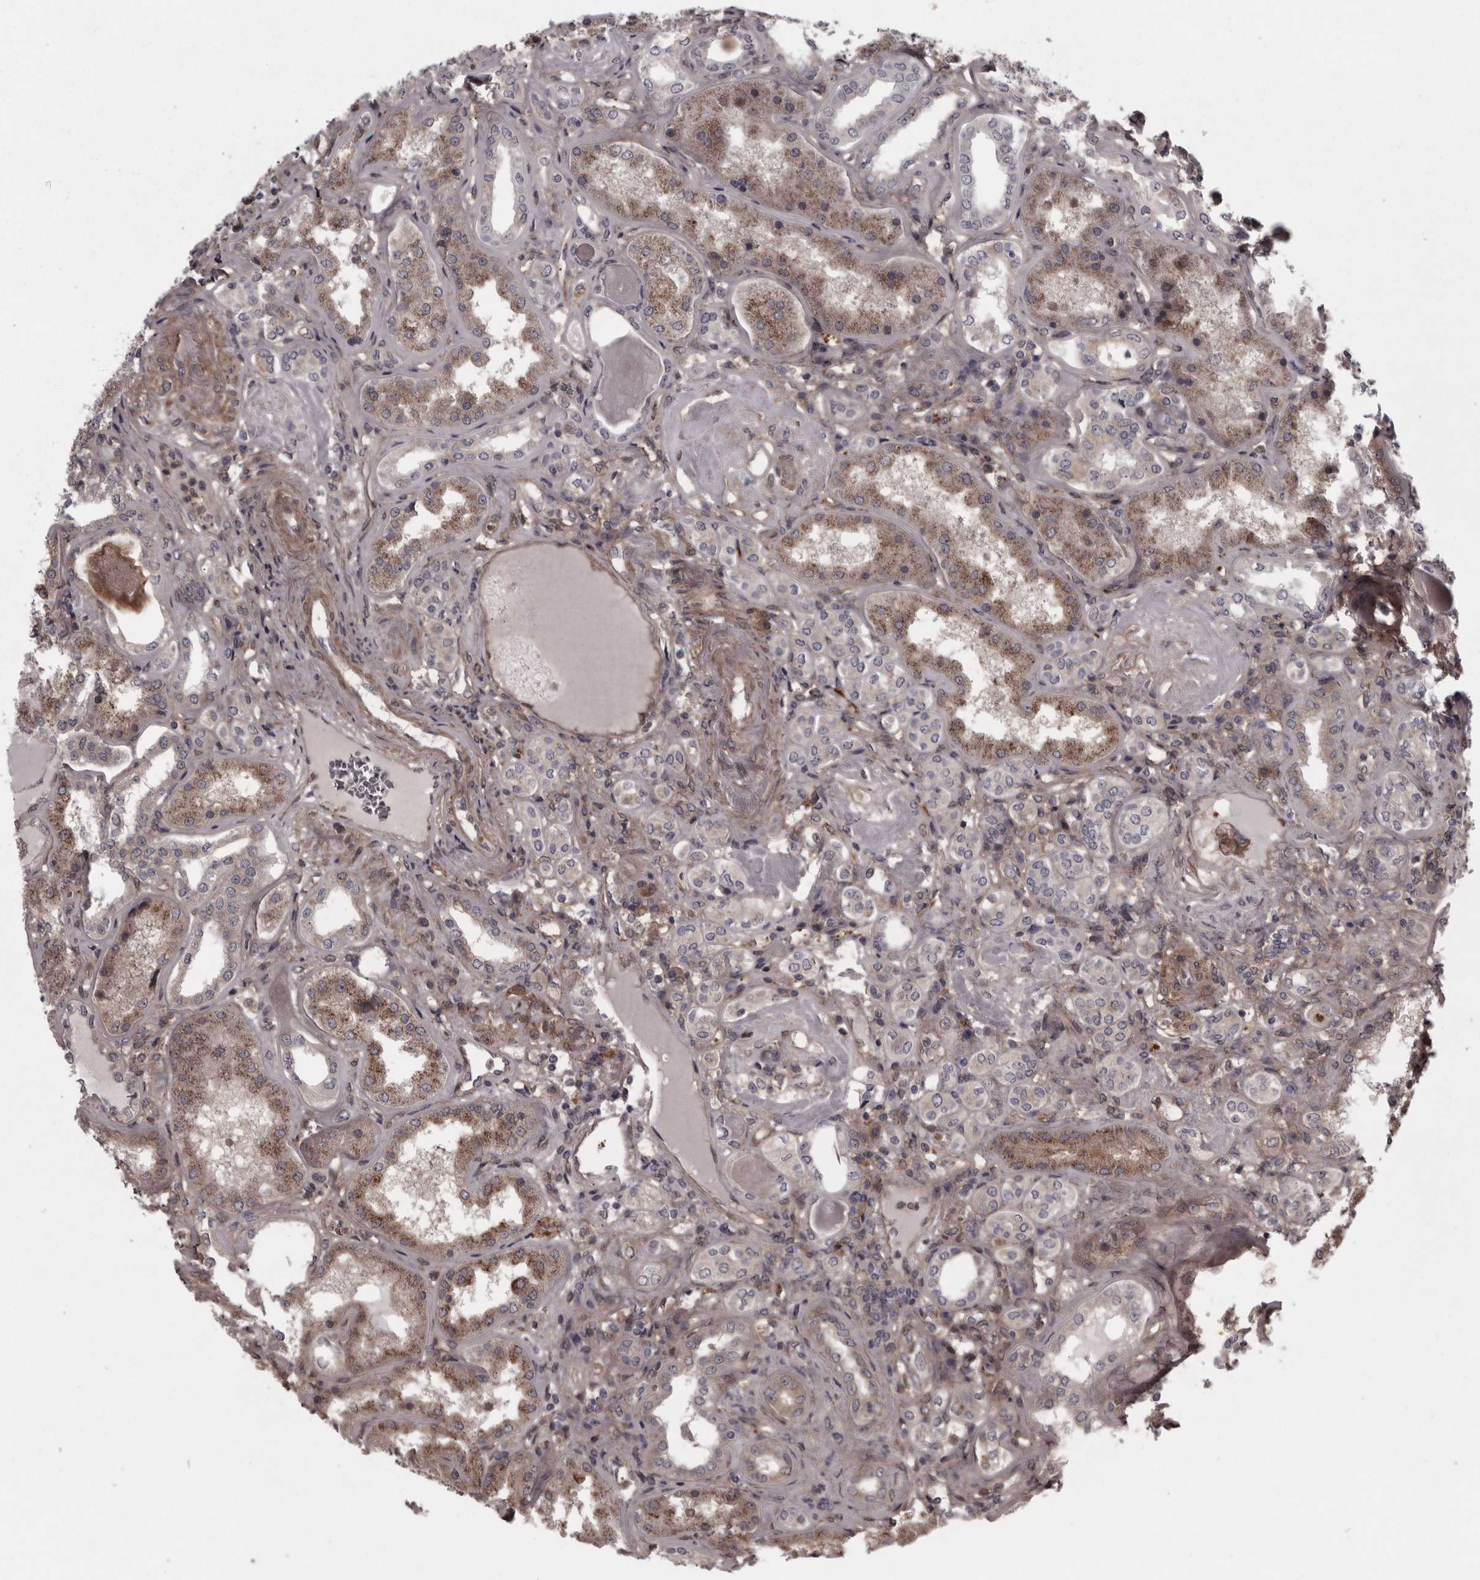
{"staining": {"intensity": "moderate", "quantity": ">75%", "location": "cytoplasmic/membranous"}, "tissue": "kidney", "cell_type": "Cells in glomeruli", "image_type": "normal", "snomed": [{"axis": "morphology", "description": "Normal tissue, NOS"}, {"axis": "topography", "description": "Kidney"}], "caption": "Protein staining demonstrates moderate cytoplasmic/membranous staining in approximately >75% of cells in glomeruli in unremarkable kidney.", "gene": "RSU1", "patient": {"sex": "female", "age": 56}}